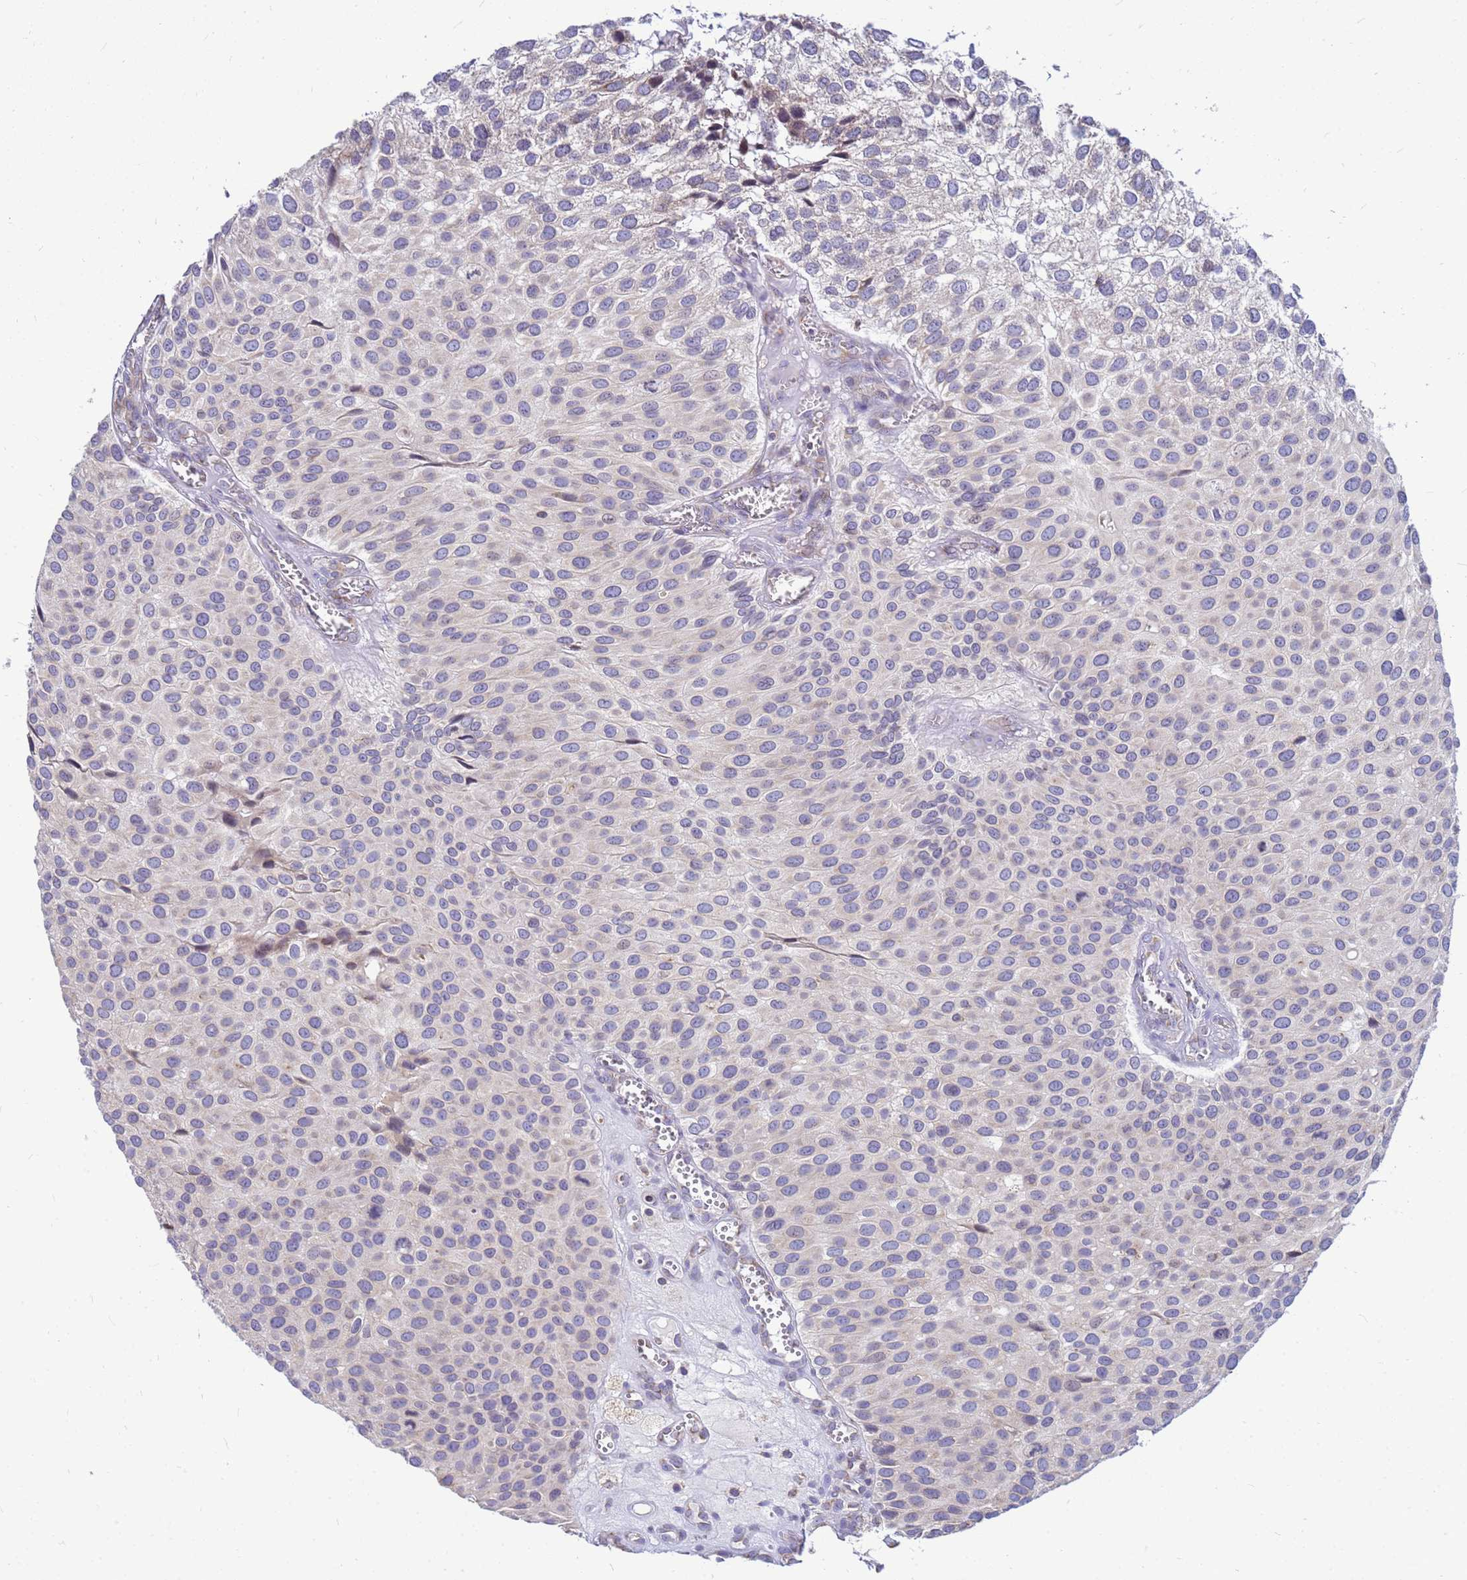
{"staining": {"intensity": "negative", "quantity": "none", "location": "none"}, "tissue": "urothelial cancer", "cell_type": "Tumor cells", "image_type": "cancer", "snomed": [{"axis": "morphology", "description": "Urothelial carcinoma, Low grade"}, {"axis": "topography", "description": "Urinary bladder"}], "caption": "Immunohistochemical staining of human low-grade urothelial carcinoma reveals no significant staining in tumor cells. (DAB immunohistochemistry (IHC) visualized using brightfield microscopy, high magnification).", "gene": "SSR4", "patient": {"sex": "male", "age": 88}}